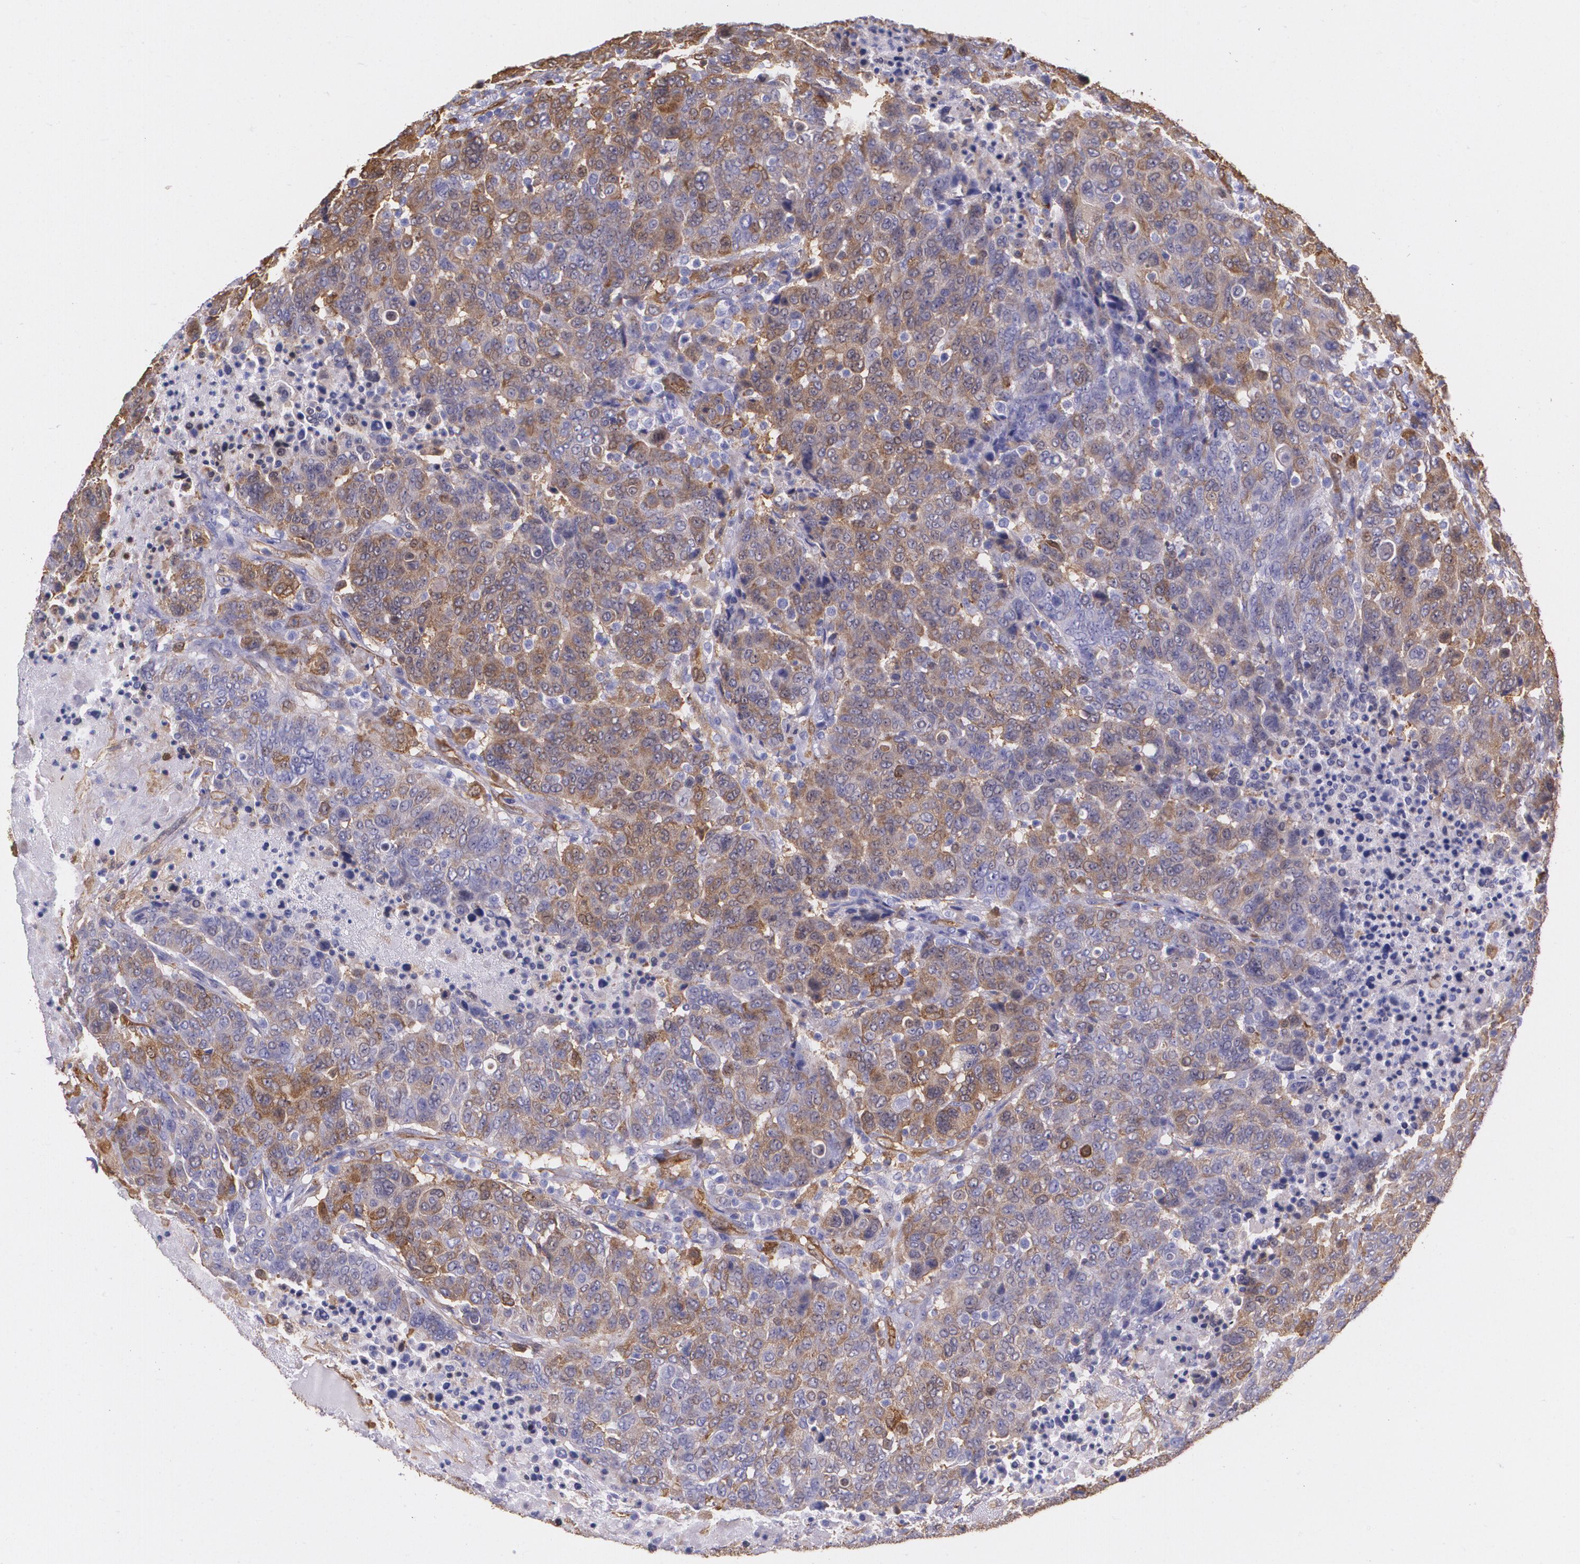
{"staining": {"intensity": "weak", "quantity": "<25%", "location": "cytoplasmic/membranous"}, "tissue": "breast cancer", "cell_type": "Tumor cells", "image_type": "cancer", "snomed": [{"axis": "morphology", "description": "Duct carcinoma"}, {"axis": "topography", "description": "Breast"}], "caption": "Breast intraductal carcinoma was stained to show a protein in brown. There is no significant positivity in tumor cells. (DAB immunohistochemistry visualized using brightfield microscopy, high magnification).", "gene": "MMP2", "patient": {"sex": "female", "age": 37}}